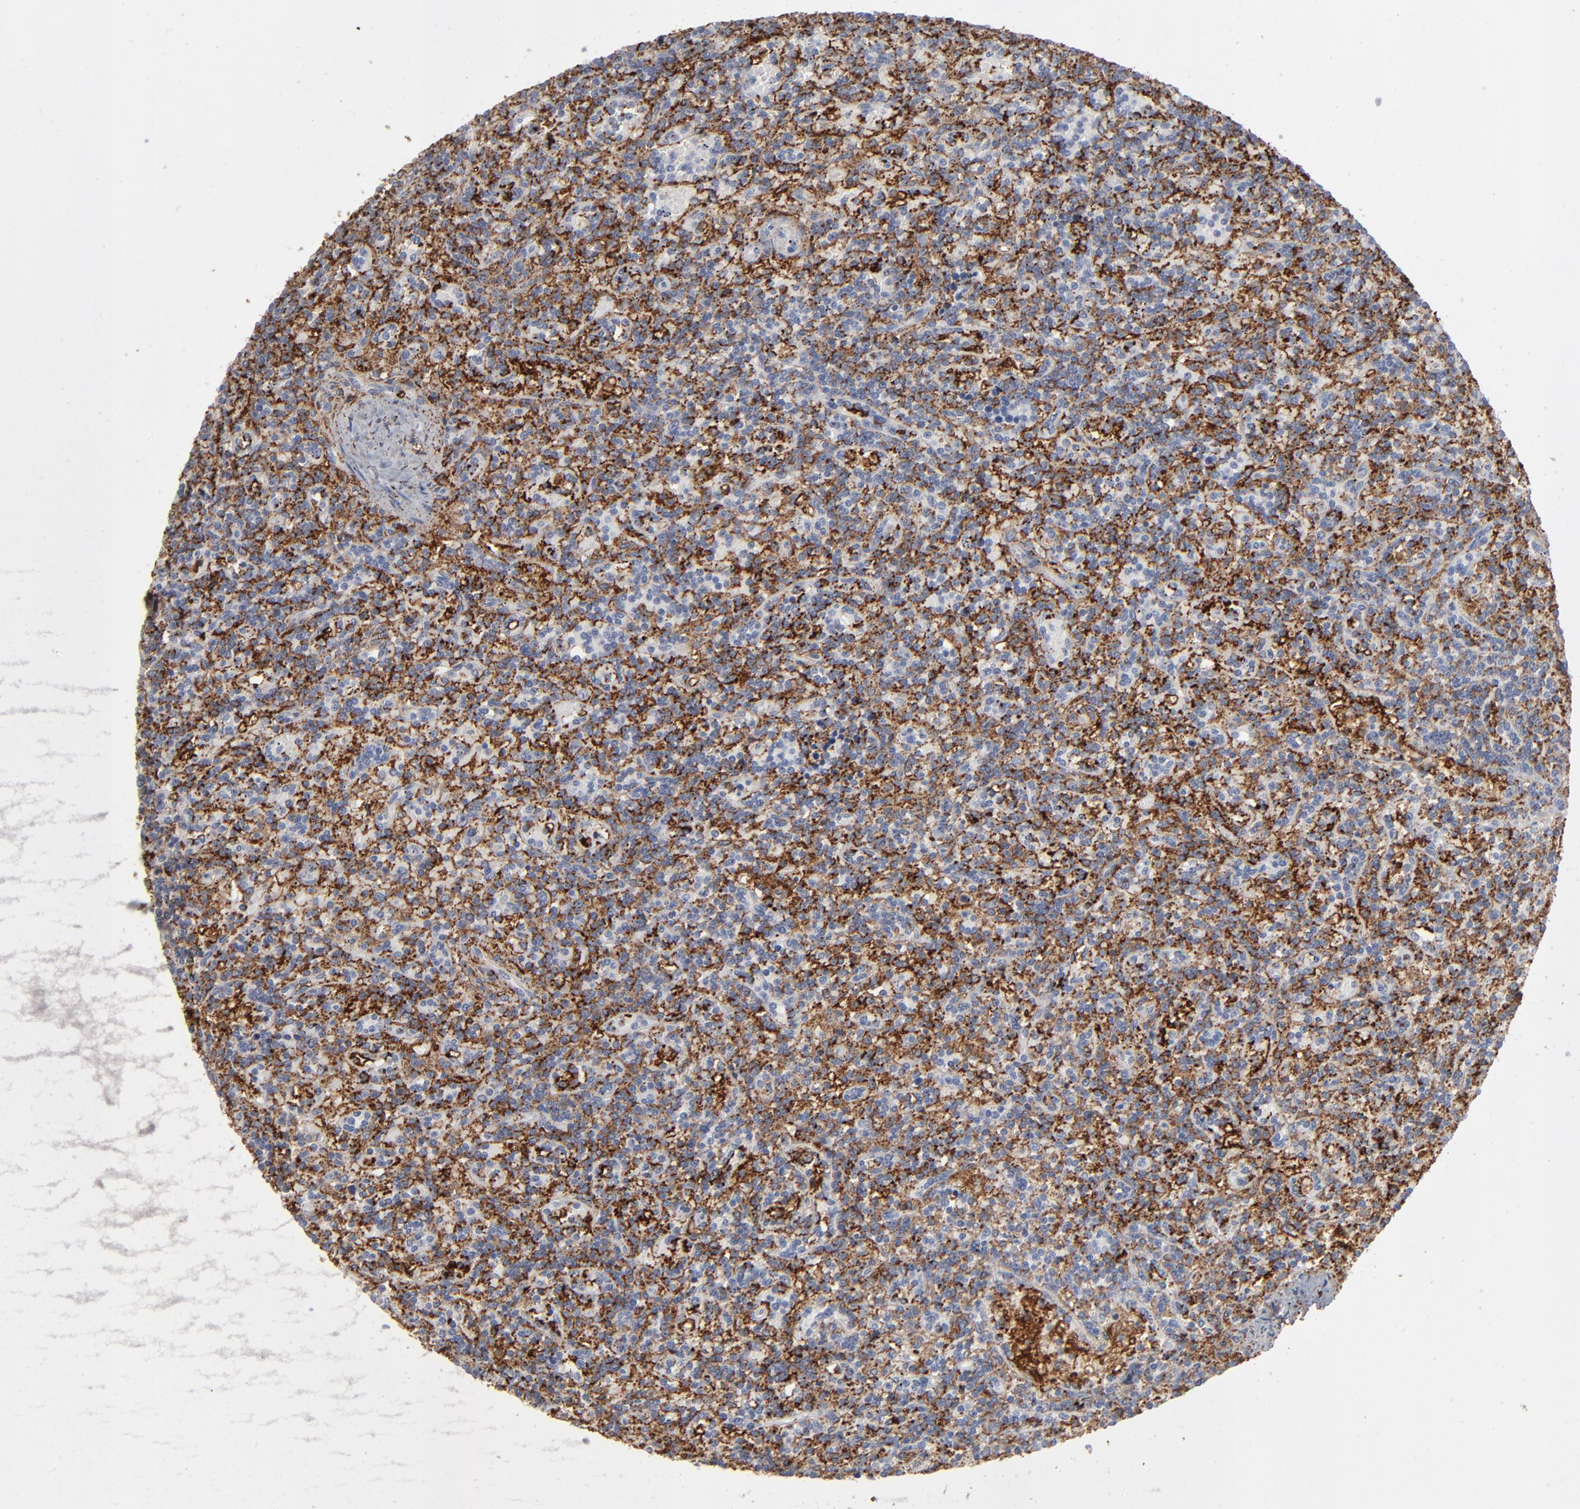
{"staining": {"intensity": "moderate", "quantity": "25%-75%", "location": "cytoplasmic/membranous"}, "tissue": "lymphoma", "cell_type": "Tumor cells", "image_type": "cancer", "snomed": [{"axis": "morphology", "description": "Malignant lymphoma, non-Hodgkin's type, Low grade"}, {"axis": "topography", "description": "Spleen"}], "caption": "This micrograph reveals IHC staining of human lymphoma, with medium moderate cytoplasmic/membranous positivity in approximately 25%-75% of tumor cells.", "gene": "ANXA5", "patient": {"sex": "male", "age": 73}}